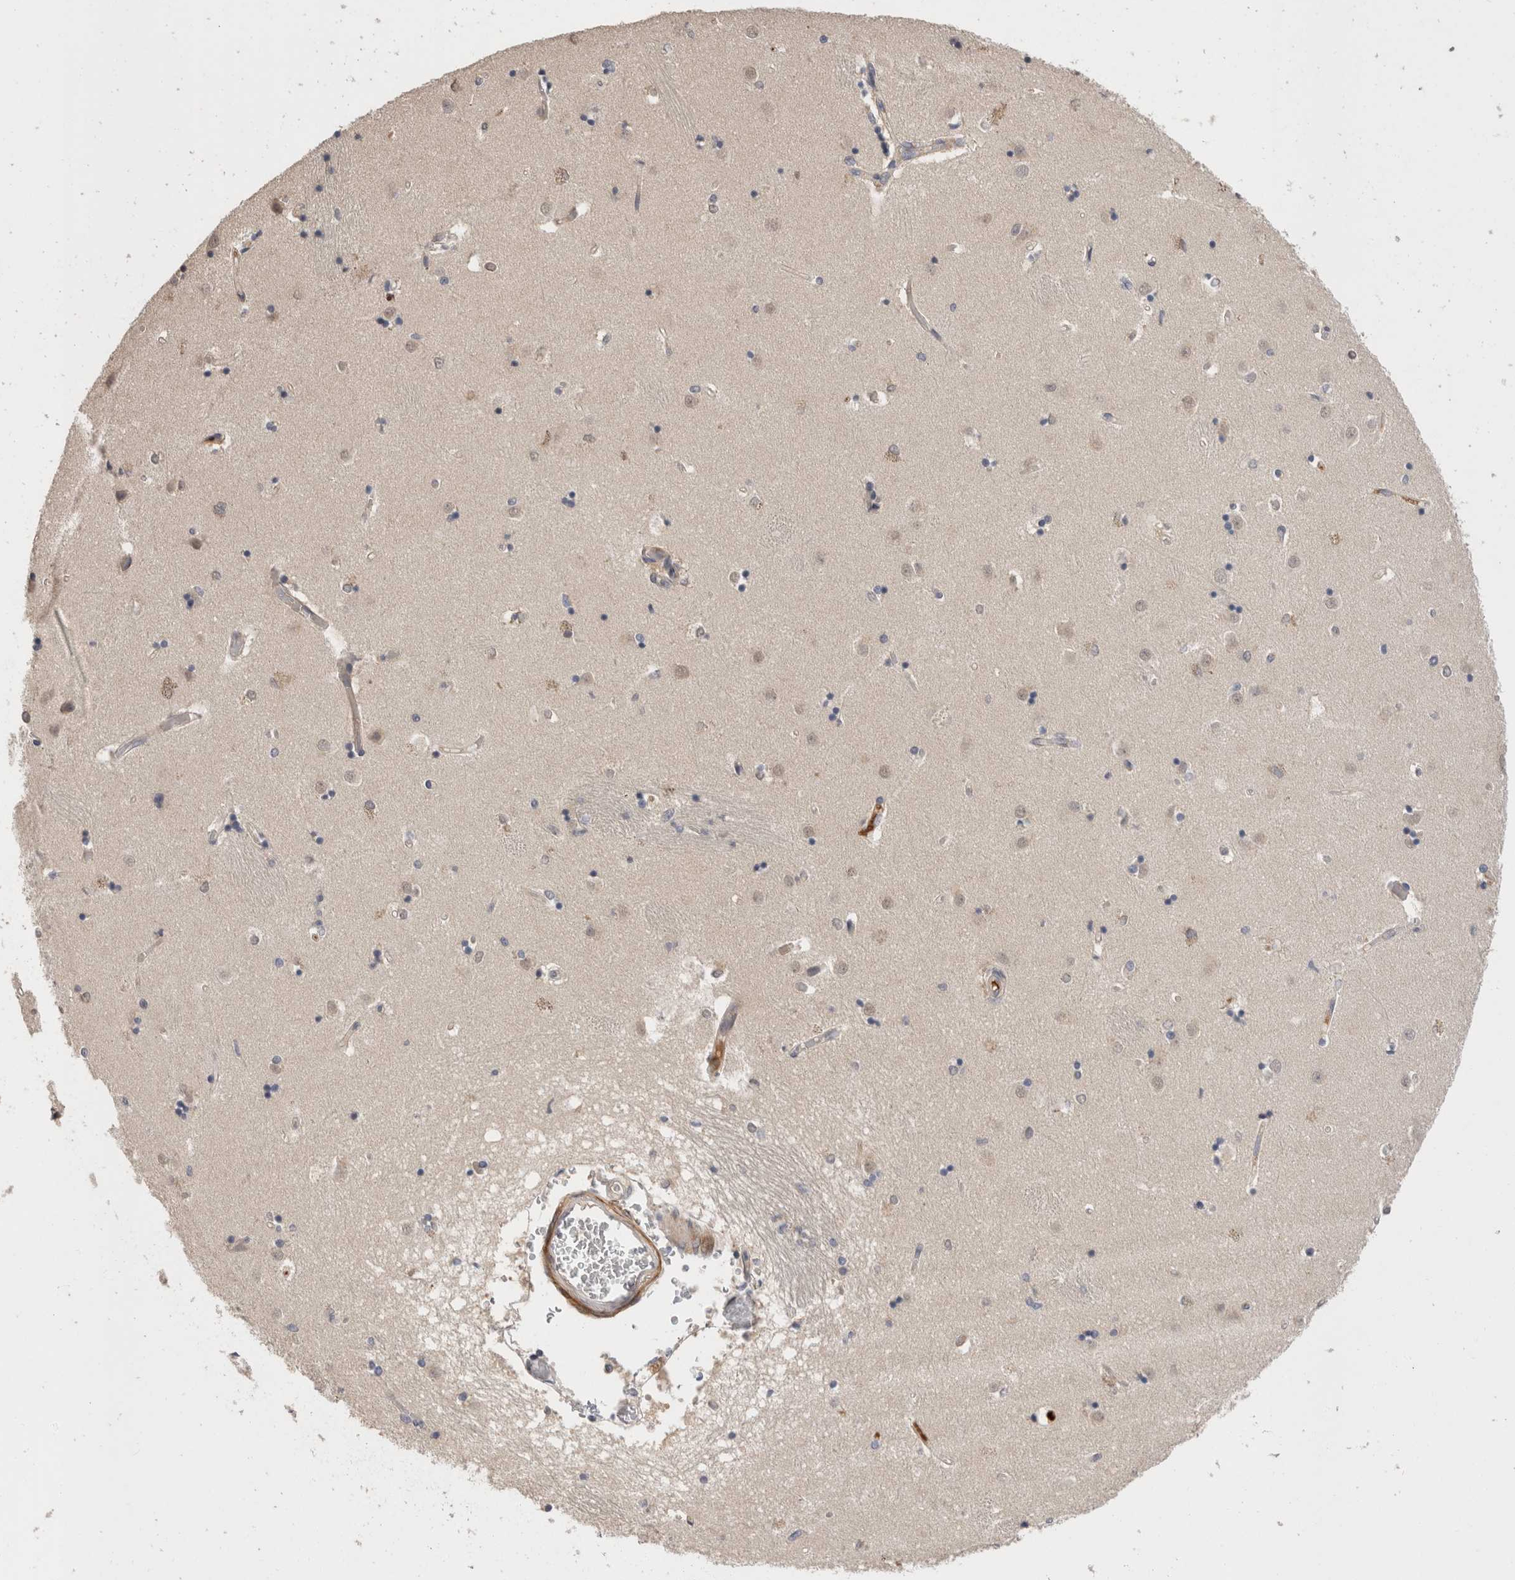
{"staining": {"intensity": "moderate", "quantity": "<25%", "location": "nuclear"}, "tissue": "caudate", "cell_type": "Glial cells", "image_type": "normal", "snomed": [{"axis": "morphology", "description": "Normal tissue, NOS"}, {"axis": "topography", "description": "Lateral ventricle wall"}], "caption": "Moderate nuclear protein positivity is appreciated in about <25% of glial cells in caudate. The staining was performed using DAB, with brown indicating positive protein expression. Nuclei are stained blue with hematoxylin.", "gene": "CRYBG1", "patient": {"sex": "male", "age": 45}}